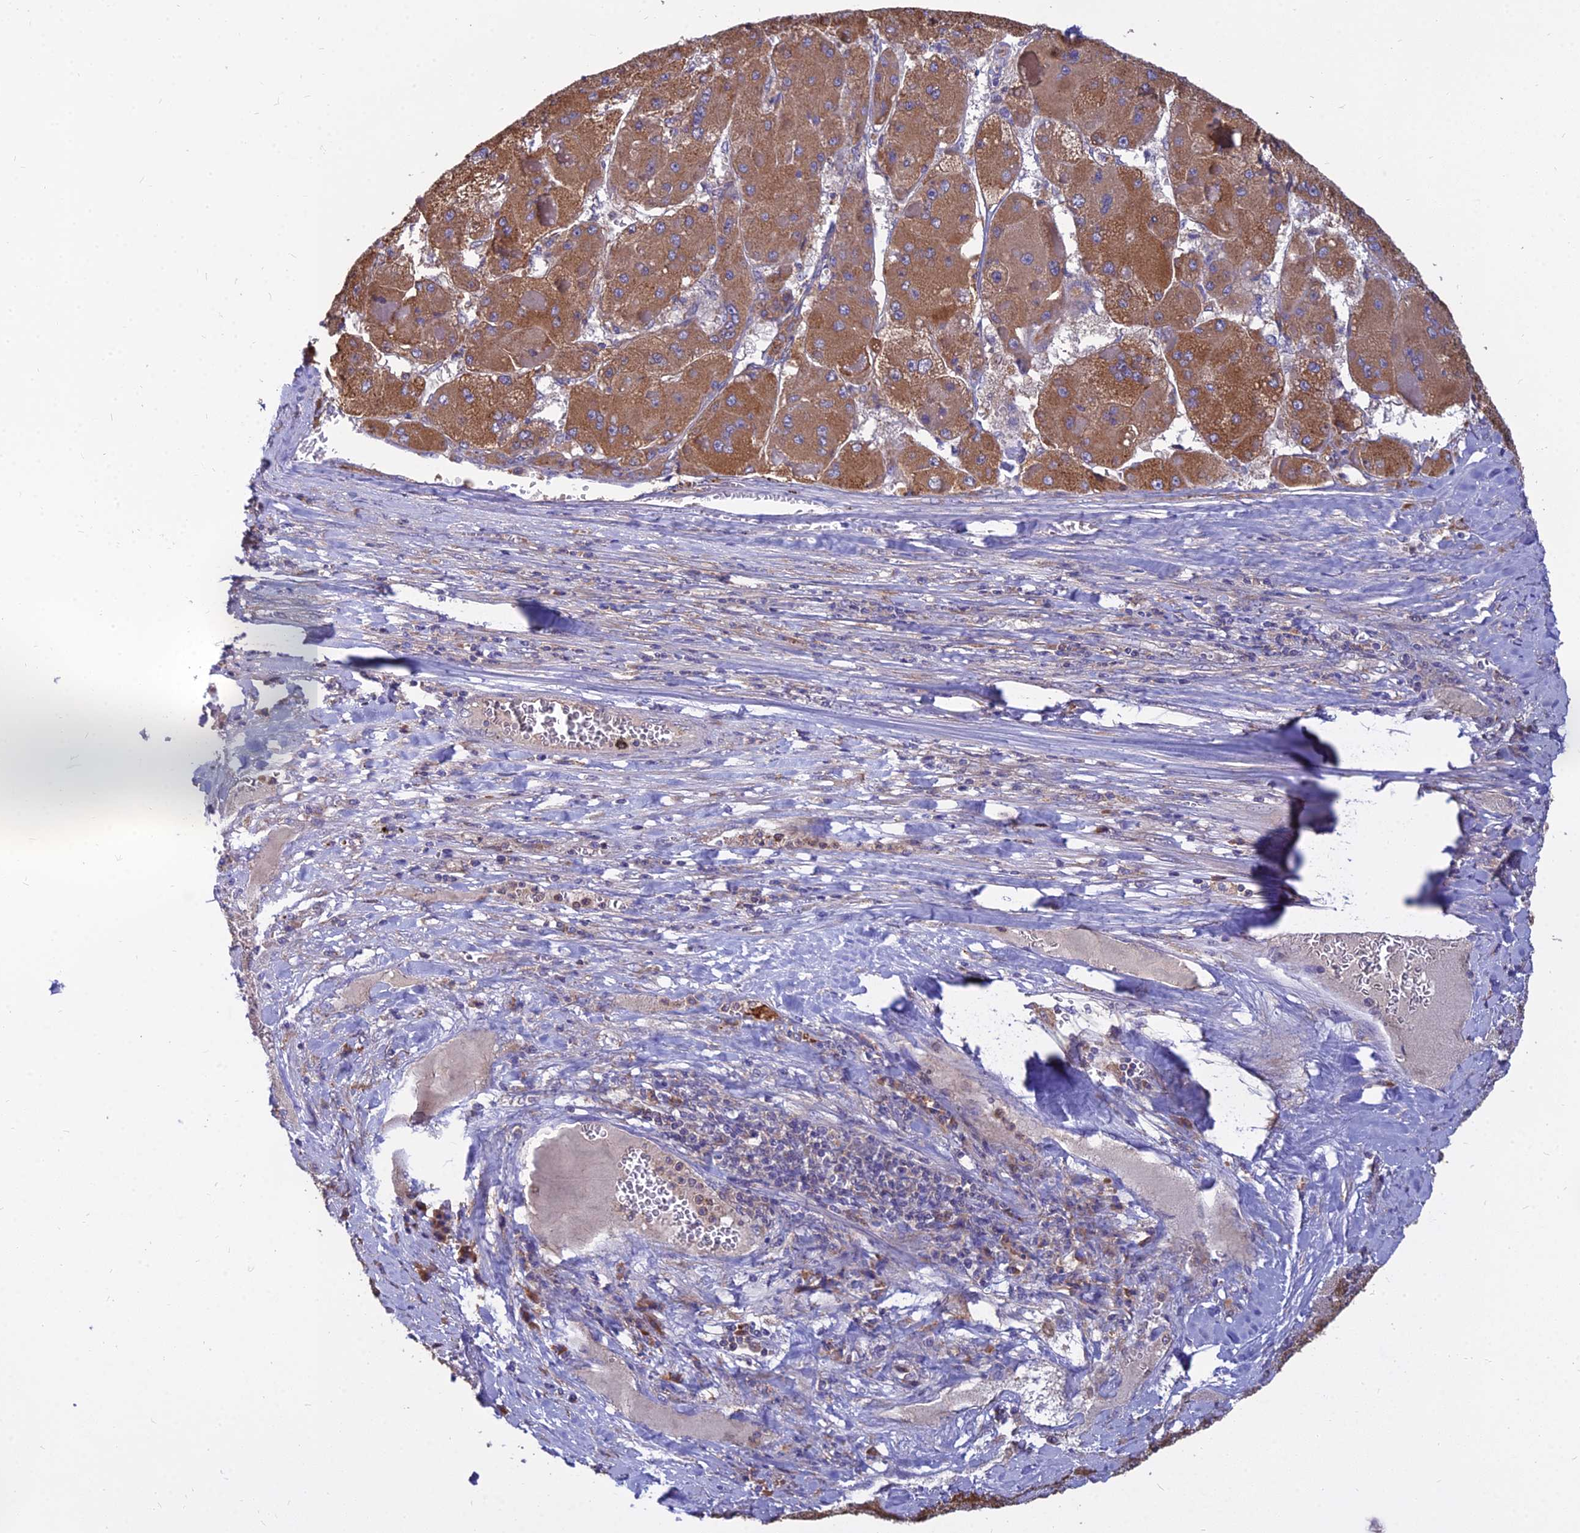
{"staining": {"intensity": "moderate", "quantity": ">75%", "location": "cytoplasmic/membranous"}, "tissue": "liver cancer", "cell_type": "Tumor cells", "image_type": "cancer", "snomed": [{"axis": "morphology", "description": "Carcinoma, Hepatocellular, NOS"}, {"axis": "topography", "description": "Liver"}], "caption": "Liver cancer stained with IHC exhibits moderate cytoplasmic/membranous positivity in approximately >75% of tumor cells.", "gene": "UMAD1", "patient": {"sex": "female", "age": 73}}